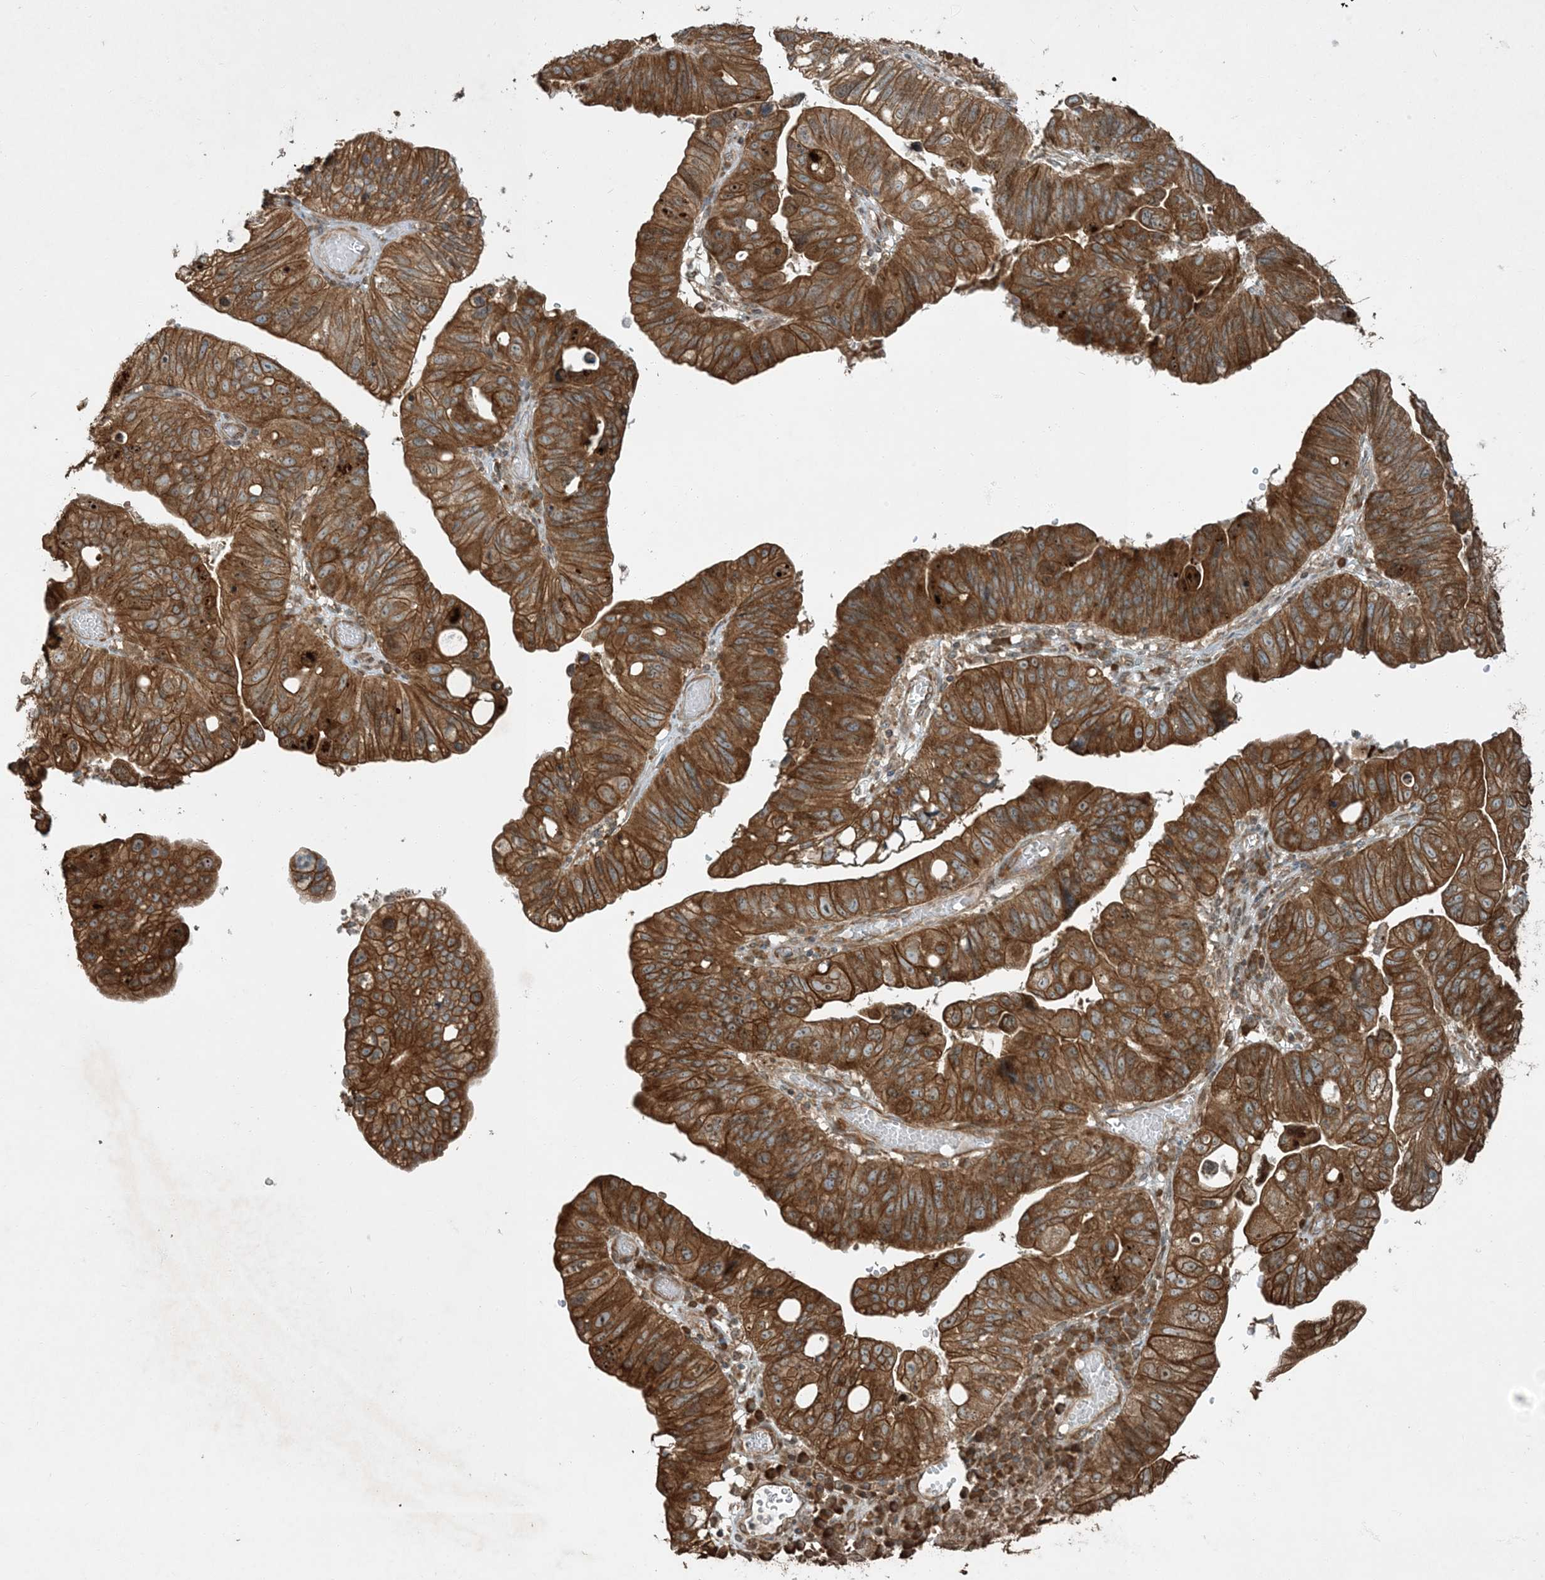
{"staining": {"intensity": "moderate", "quantity": ">75%", "location": "cytoplasmic/membranous"}, "tissue": "stomach cancer", "cell_type": "Tumor cells", "image_type": "cancer", "snomed": [{"axis": "morphology", "description": "Adenocarcinoma, NOS"}, {"axis": "topography", "description": "Stomach"}], "caption": "Immunohistochemical staining of human stomach cancer (adenocarcinoma) reveals medium levels of moderate cytoplasmic/membranous staining in about >75% of tumor cells.", "gene": "COMMD8", "patient": {"sex": "male", "age": 59}}